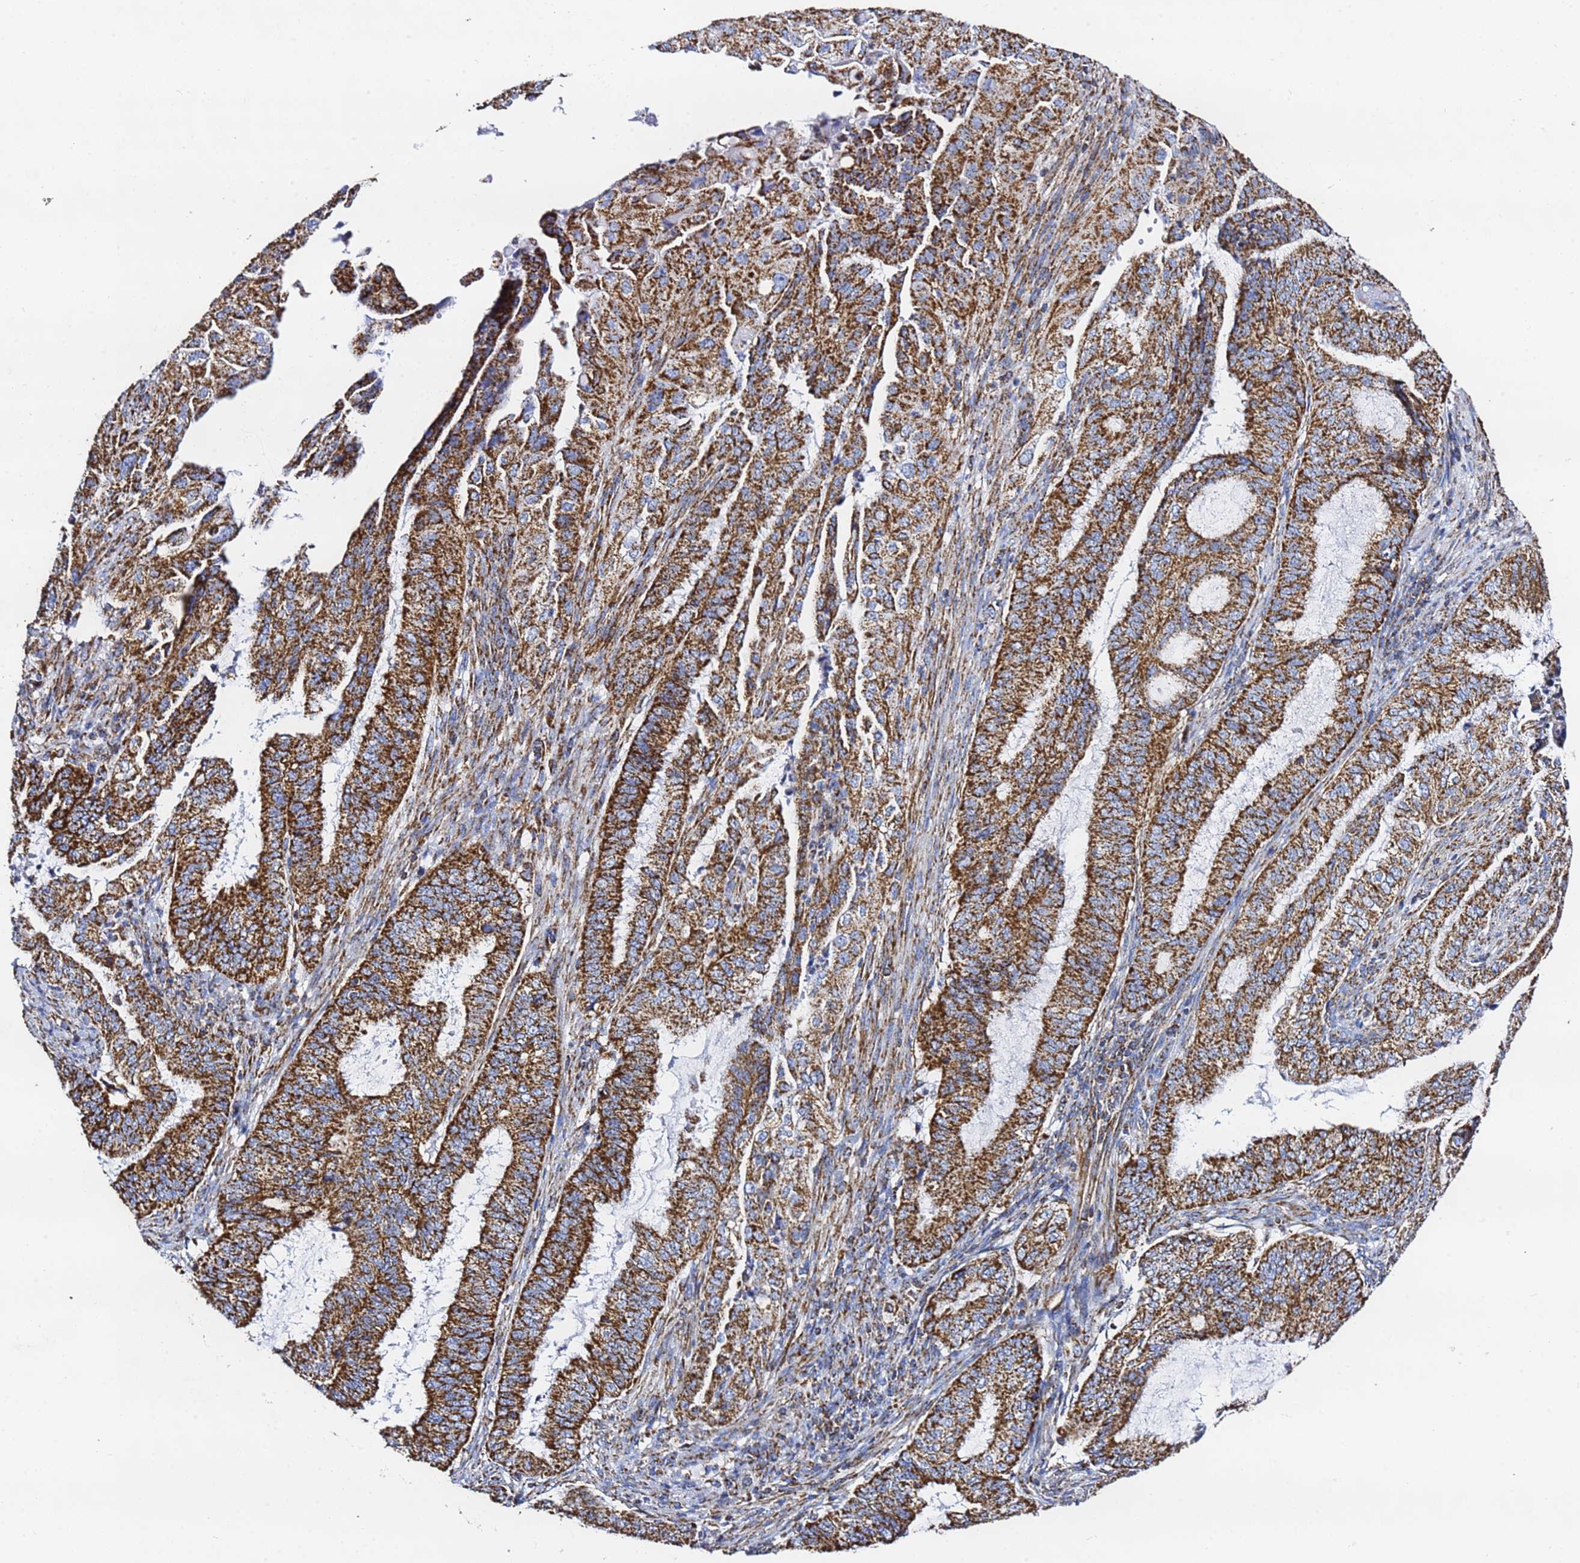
{"staining": {"intensity": "strong", "quantity": ">75%", "location": "cytoplasmic/membranous"}, "tissue": "endometrial cancer", "cell_type": "Tumor cells", "image_type": "cancer", "snomed": [{"axis": "morphology", "description": "Adenocarcinoma, NOS"}, {"axis": "topography", "description": "Endometrium"}], "caption": "Brown immunohistochemical staining in human endometrial cancer (adenocarcinoma) displays strong cytoplasmic/membranous positivity in approximately >75% of tumor cells. (brown staining indicates protein expression, while blue staining denotes nuclei).", "gene": "PHB2", "patient": {"sex": "female", "age": 51}}